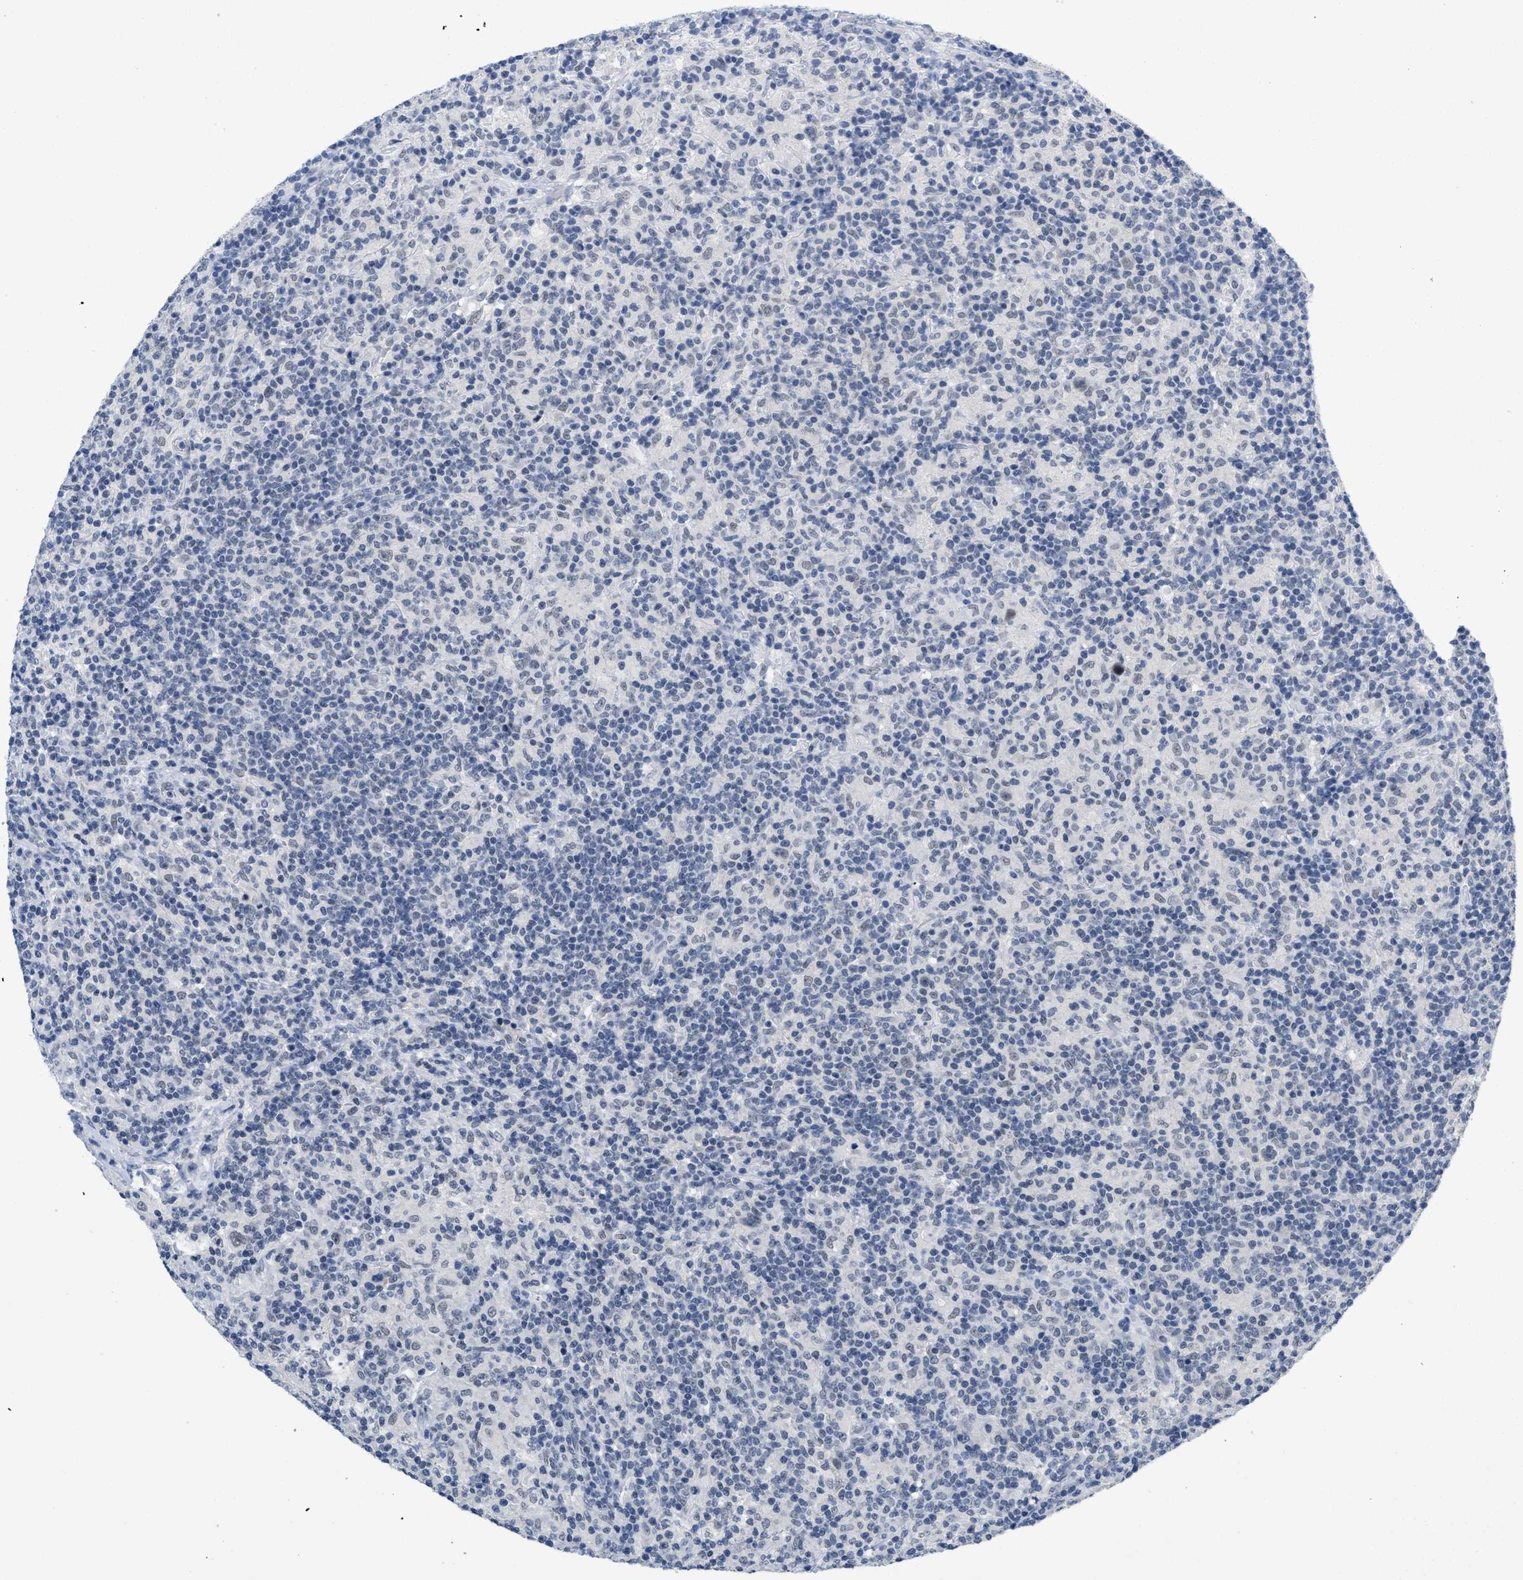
{"staining": {"intensity": "weak", "quantity": "<25%", "location": "nuclear"}, "tissue": "lymphoma", "cell_type": "Tumor cells", "image_type": "cancer", "snomed": [{"axis": "morphology", "description": "Hodgkin's disease, NOS"}, {"axis": "topography", "description": "Lymph node"}], "caption": "Lymphoma was stained to show a protein in brown. There is no significant staining in tumor cells.", "gene": "GGNBP2", "patient": {"sex": "male", "age": 70}}